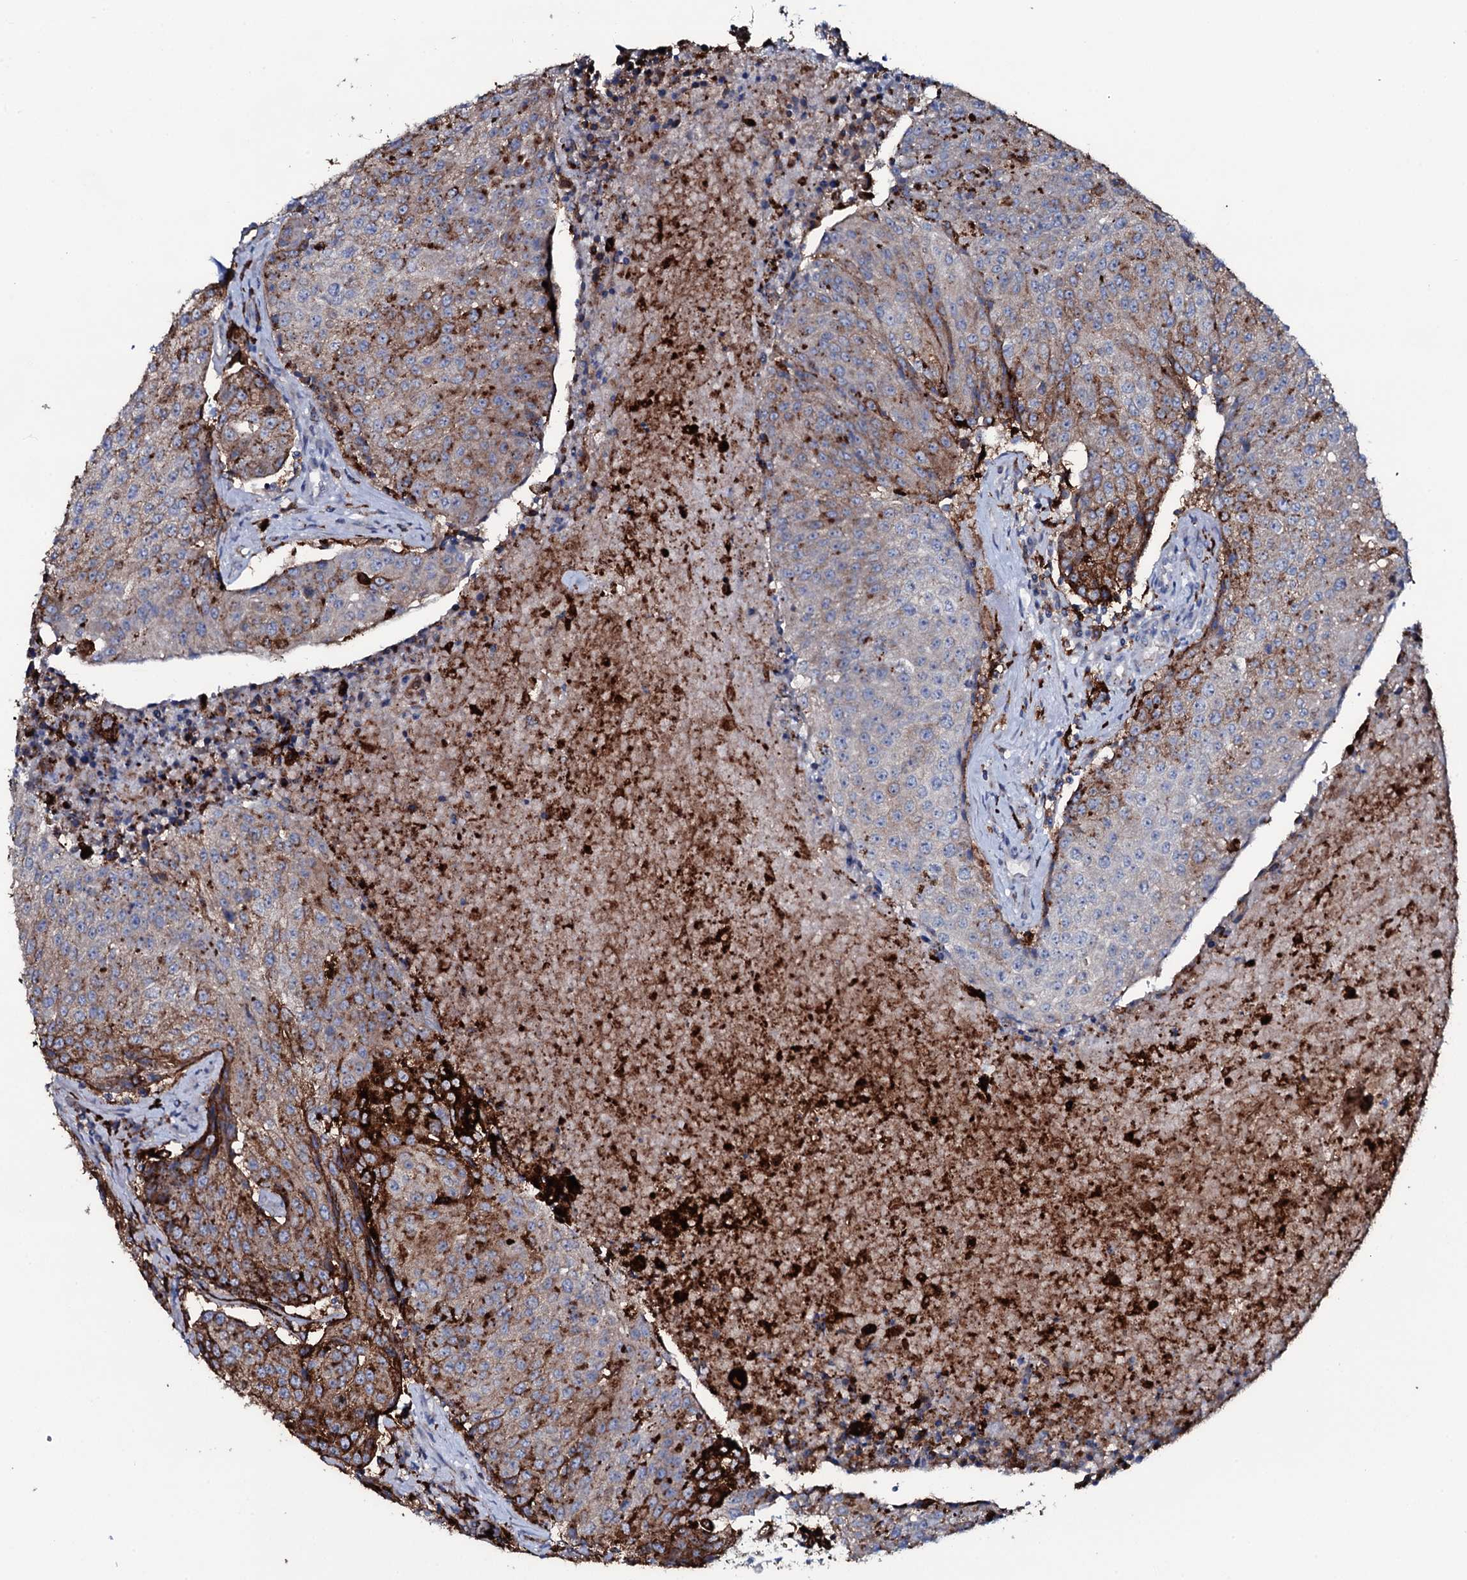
{"staining": {"intensity": "moderate", "quantity": "25%-75%", "location": "cytoplasmic/membranous"}, "tissue": "urothelial cancer", "cell_type": "Tumor cells", "image_type": "cancer", "snomed": [{"axis": "morphology", "description": "Urothelial carcinoma, High grade"}, {"axis": "topography", "description": "Urinary bladder"}], "caption": "High-grade urothelial carcinoma stained for a protein reveals moderate cytoplasmic/membranous positivity in tumor cells. (IHC, brightfield microscopy, high magnification).", "gene": "OSBPL2", "patient": {"sex": "female", "age": 85}}